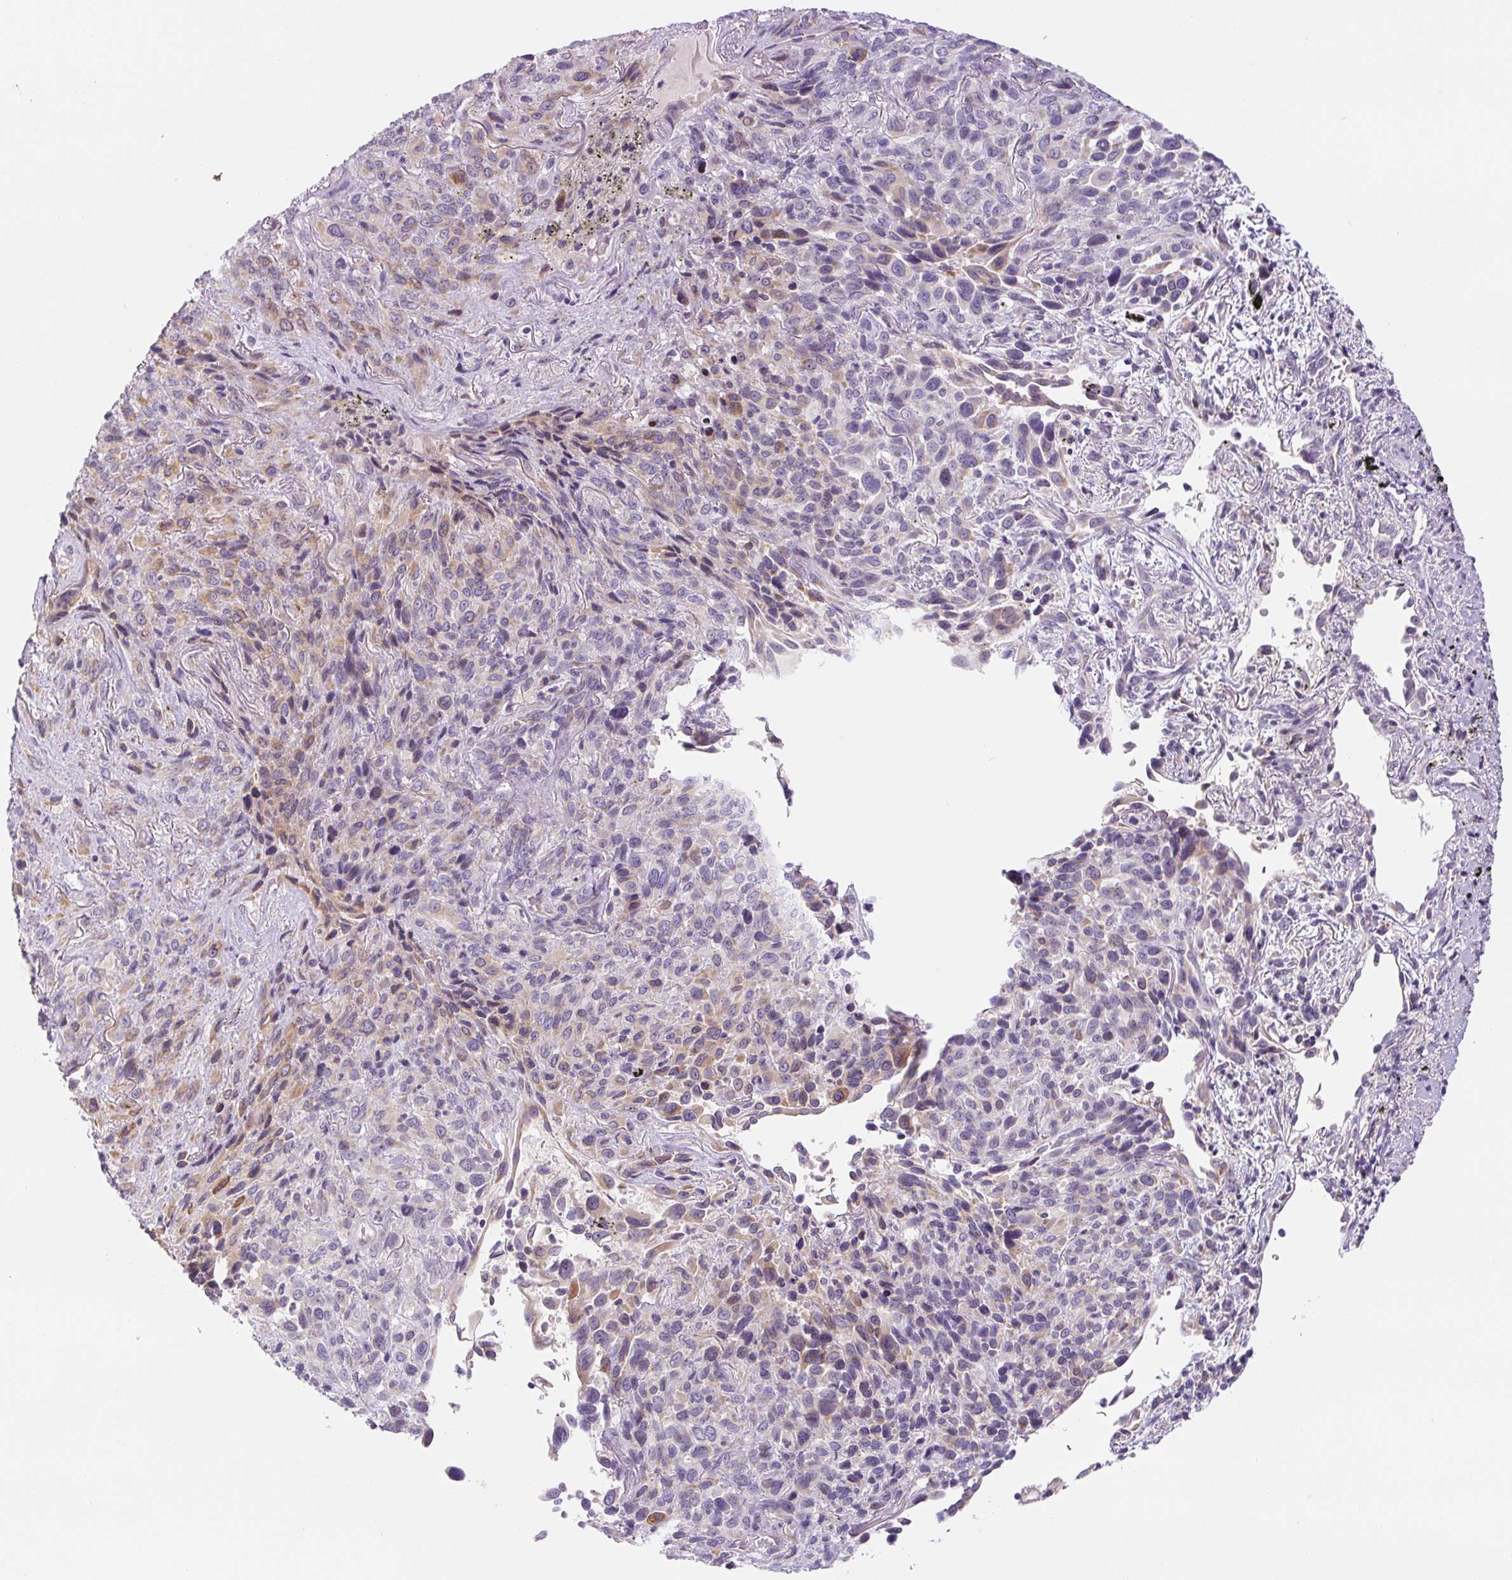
{"staining": {"intensity": "moderate", "quantity": "25%-75%", "location": "cytoplasmic/membranous"}, "tissue": "melanoma", "cell_type": "Tumor cells", "image_type": "cancer", "snomed": [{"axis": "morphology", "description": "Malignant melanoma, Metastatic site"}, {"axis": "topography", "description": "Lung"}], "caption": "Brown immunohistochemical staining in human melanoma reveals moderate cytoplasmic/membranous expression in about 25%-75% of tumor cells.", "gene": "YIF1B", "patient": {"sex": "male", "age": 48}}